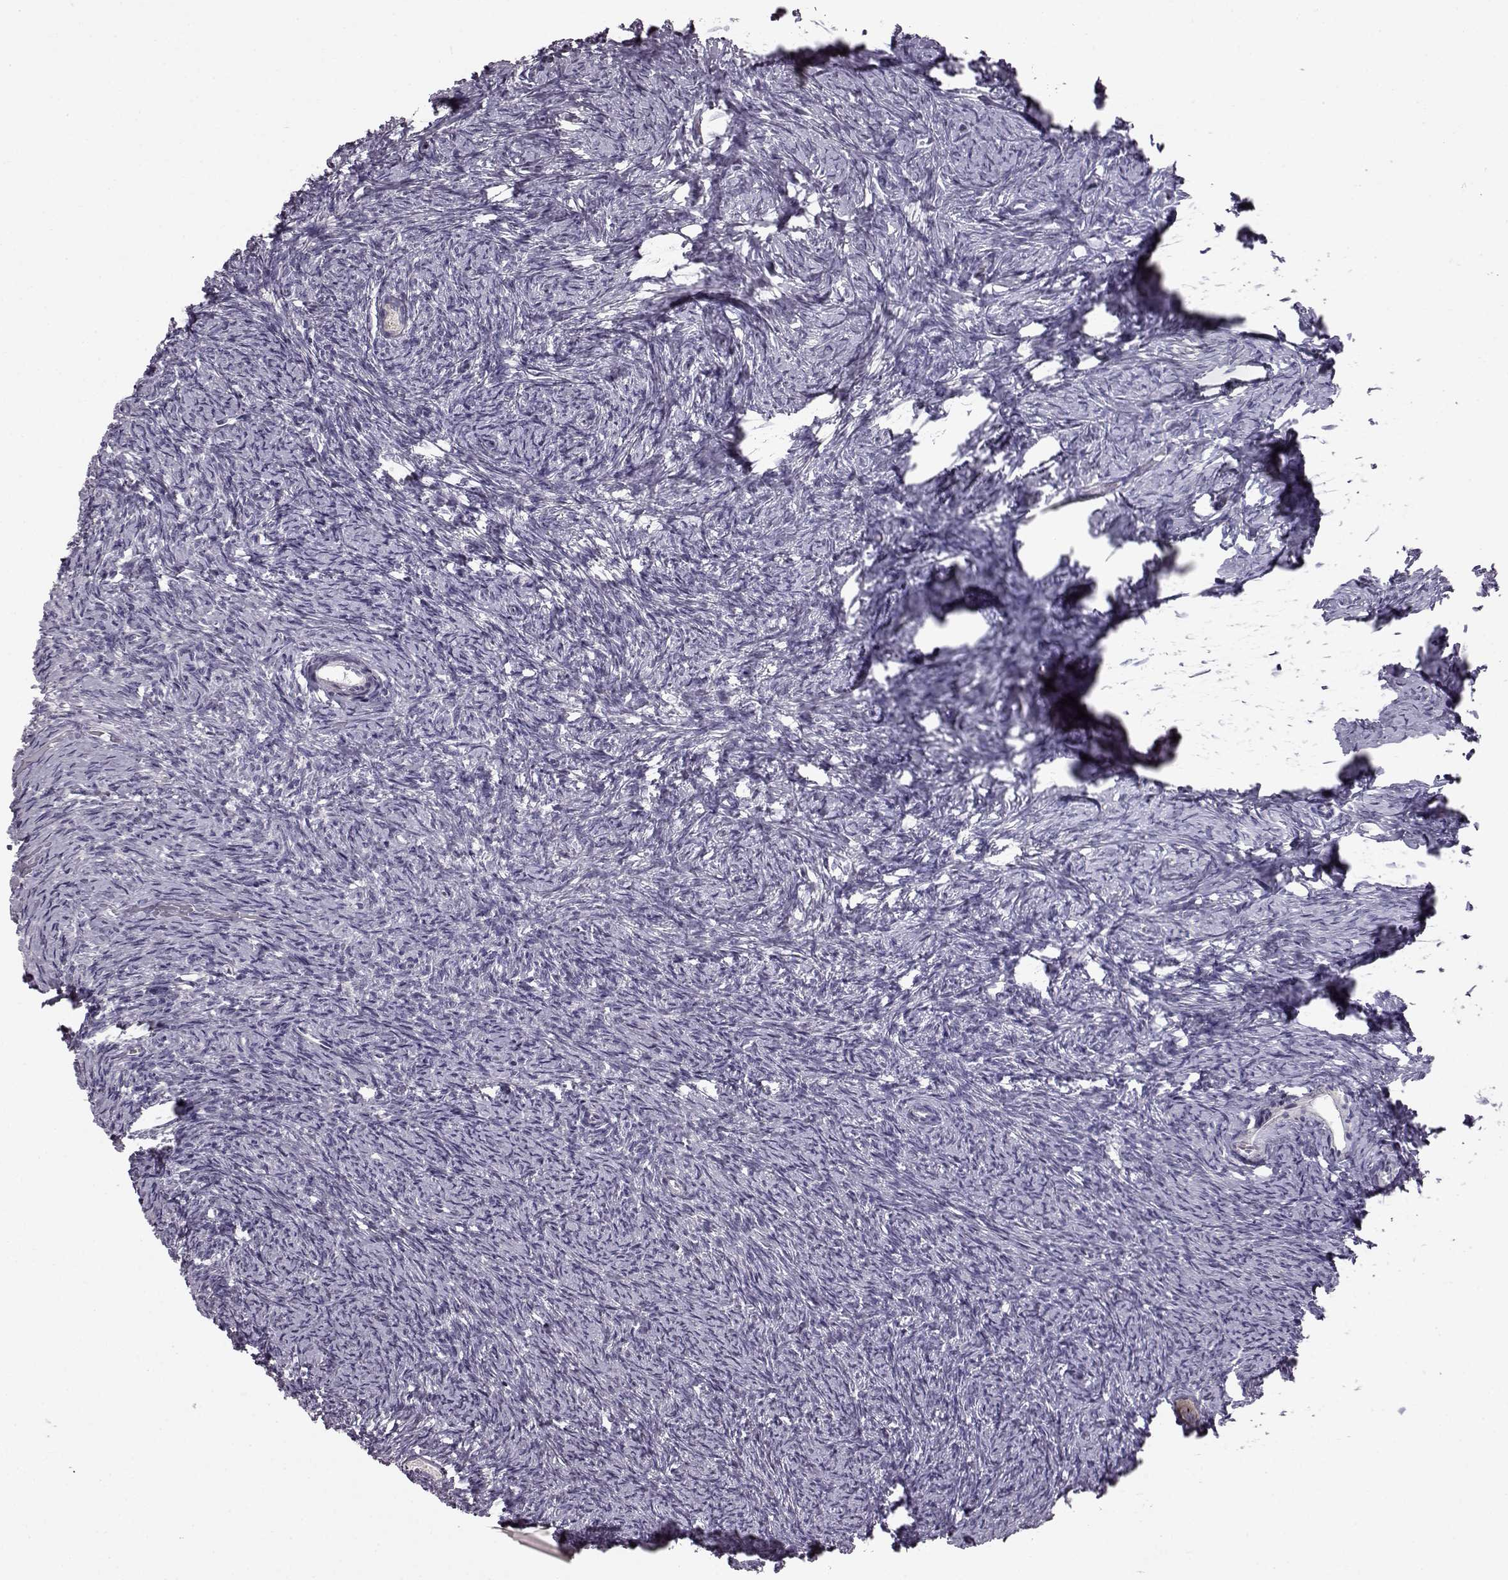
{"staining": {"intensity": "negative", "quantity": "none", "location": "none"}, "tissue": "ovary", "cell_type": "Follicle cells", "image_type": "normal", "snomed": [{"axis": "morphology", "description": "Normal tissue, NOS"}, {"axis": "topography", "description": "Ovary"}], "caption": "Human ovary stained for a protein using immunohistochemistry (IHC) displays no expression in follicle cells.", "gene": "ADGRG2", "patient": {"sex": "female", "age": 39}}